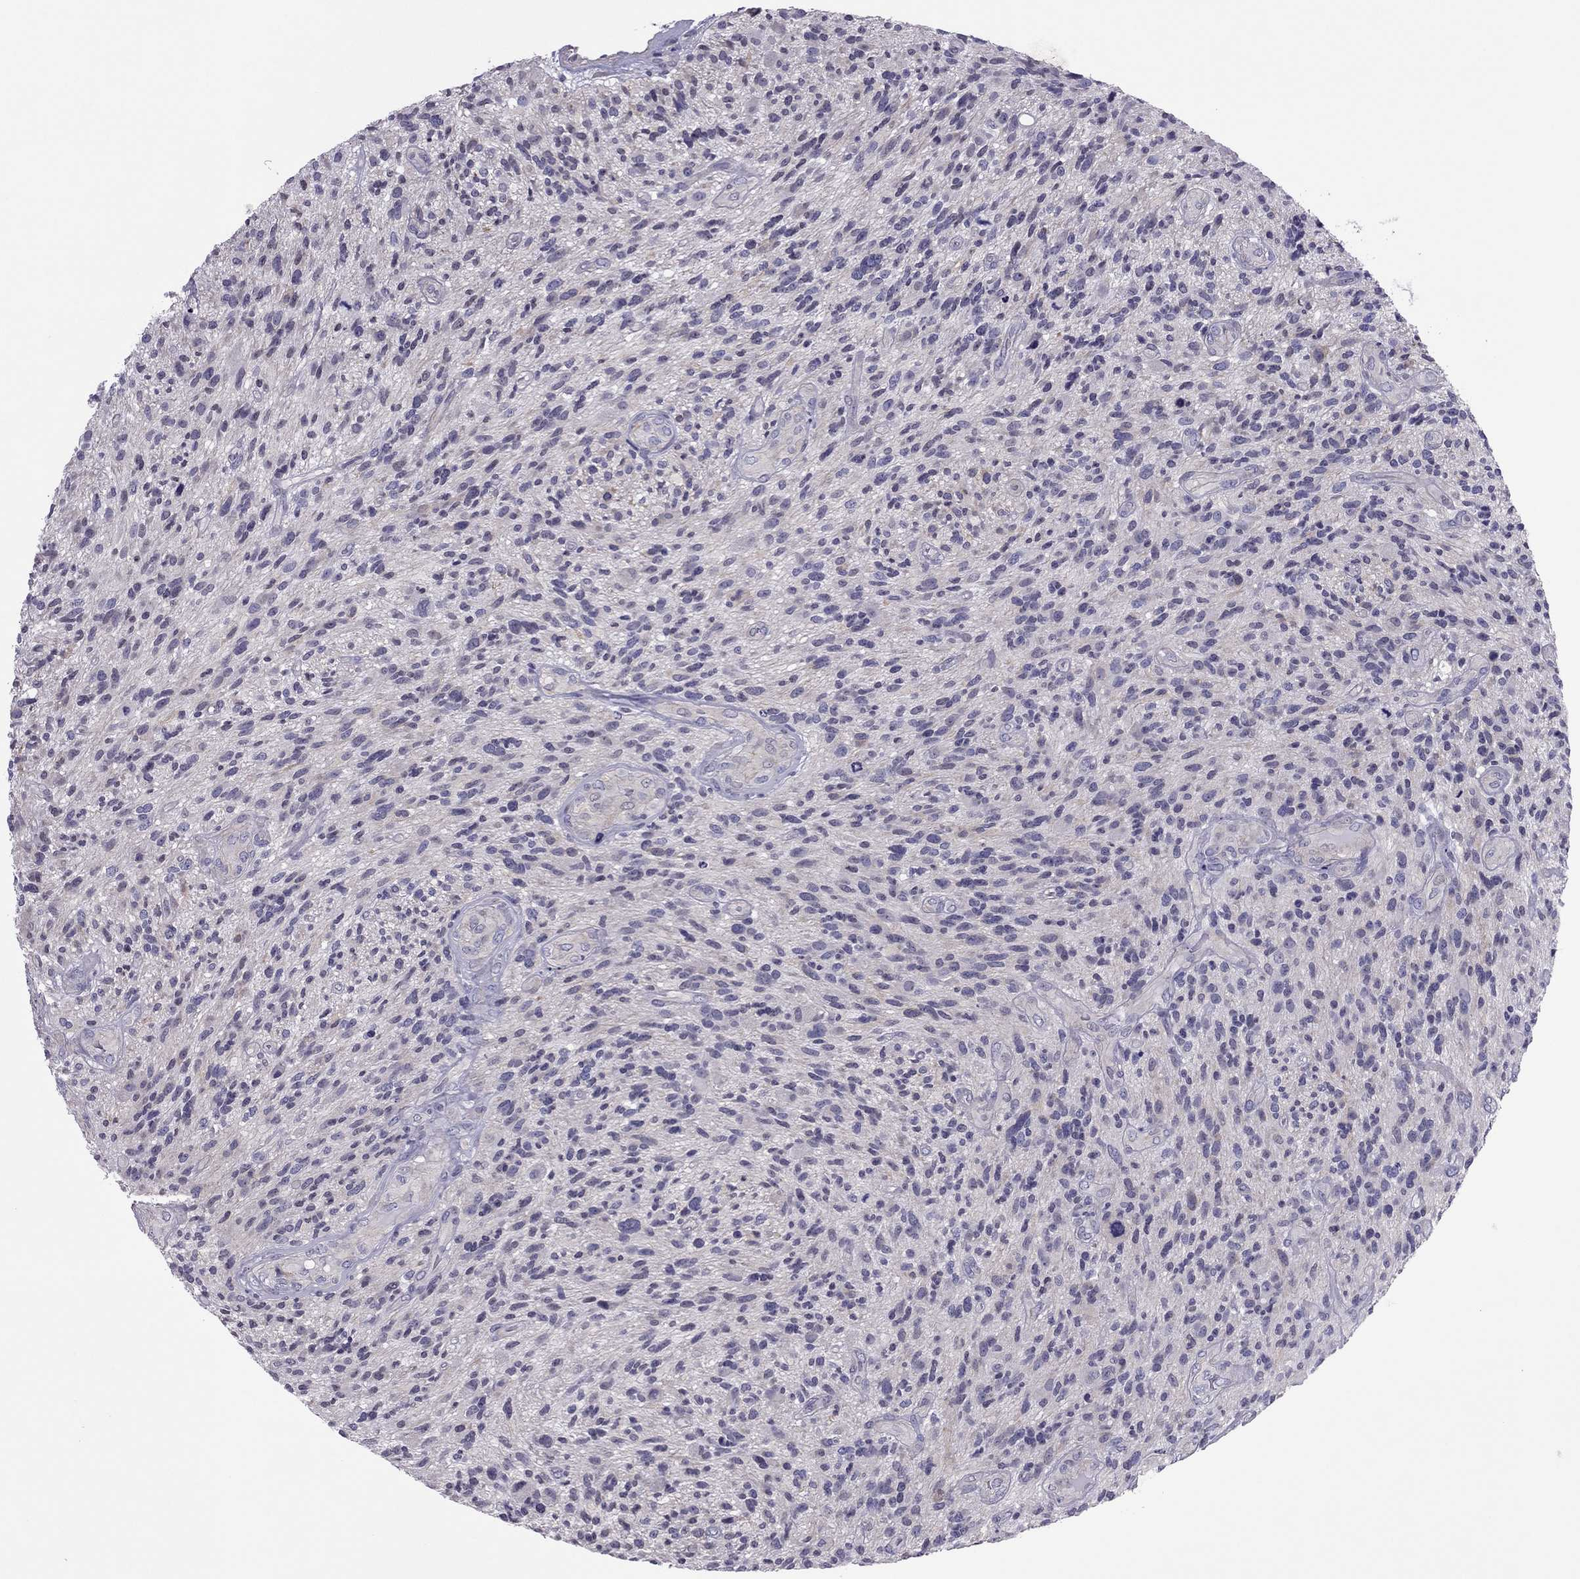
{"staining": {"intensity": "negative", "quantity": "none", "location": "none"}, "tissue": "glioma", "cell_type": "Tumor cells", "image_type": "cancer", "snomed": [{"axis": "morphology", "description": "Glioma, malignant, High grade"}, {"axis": "topography", "description": "Brain"}], "caption": "This is a histopathology image of IHC staining of glioma, which shows no staining in tumor cells. The staining was performed using DAB (3,3'-diaminobenzidine) to visualize the protein expression in brown, while the nuclei were stained in blue with hematoxylin (Magnification: 20x).", "gene": "SLC16A8", "patient": {"sex": "male", "age": 47}}